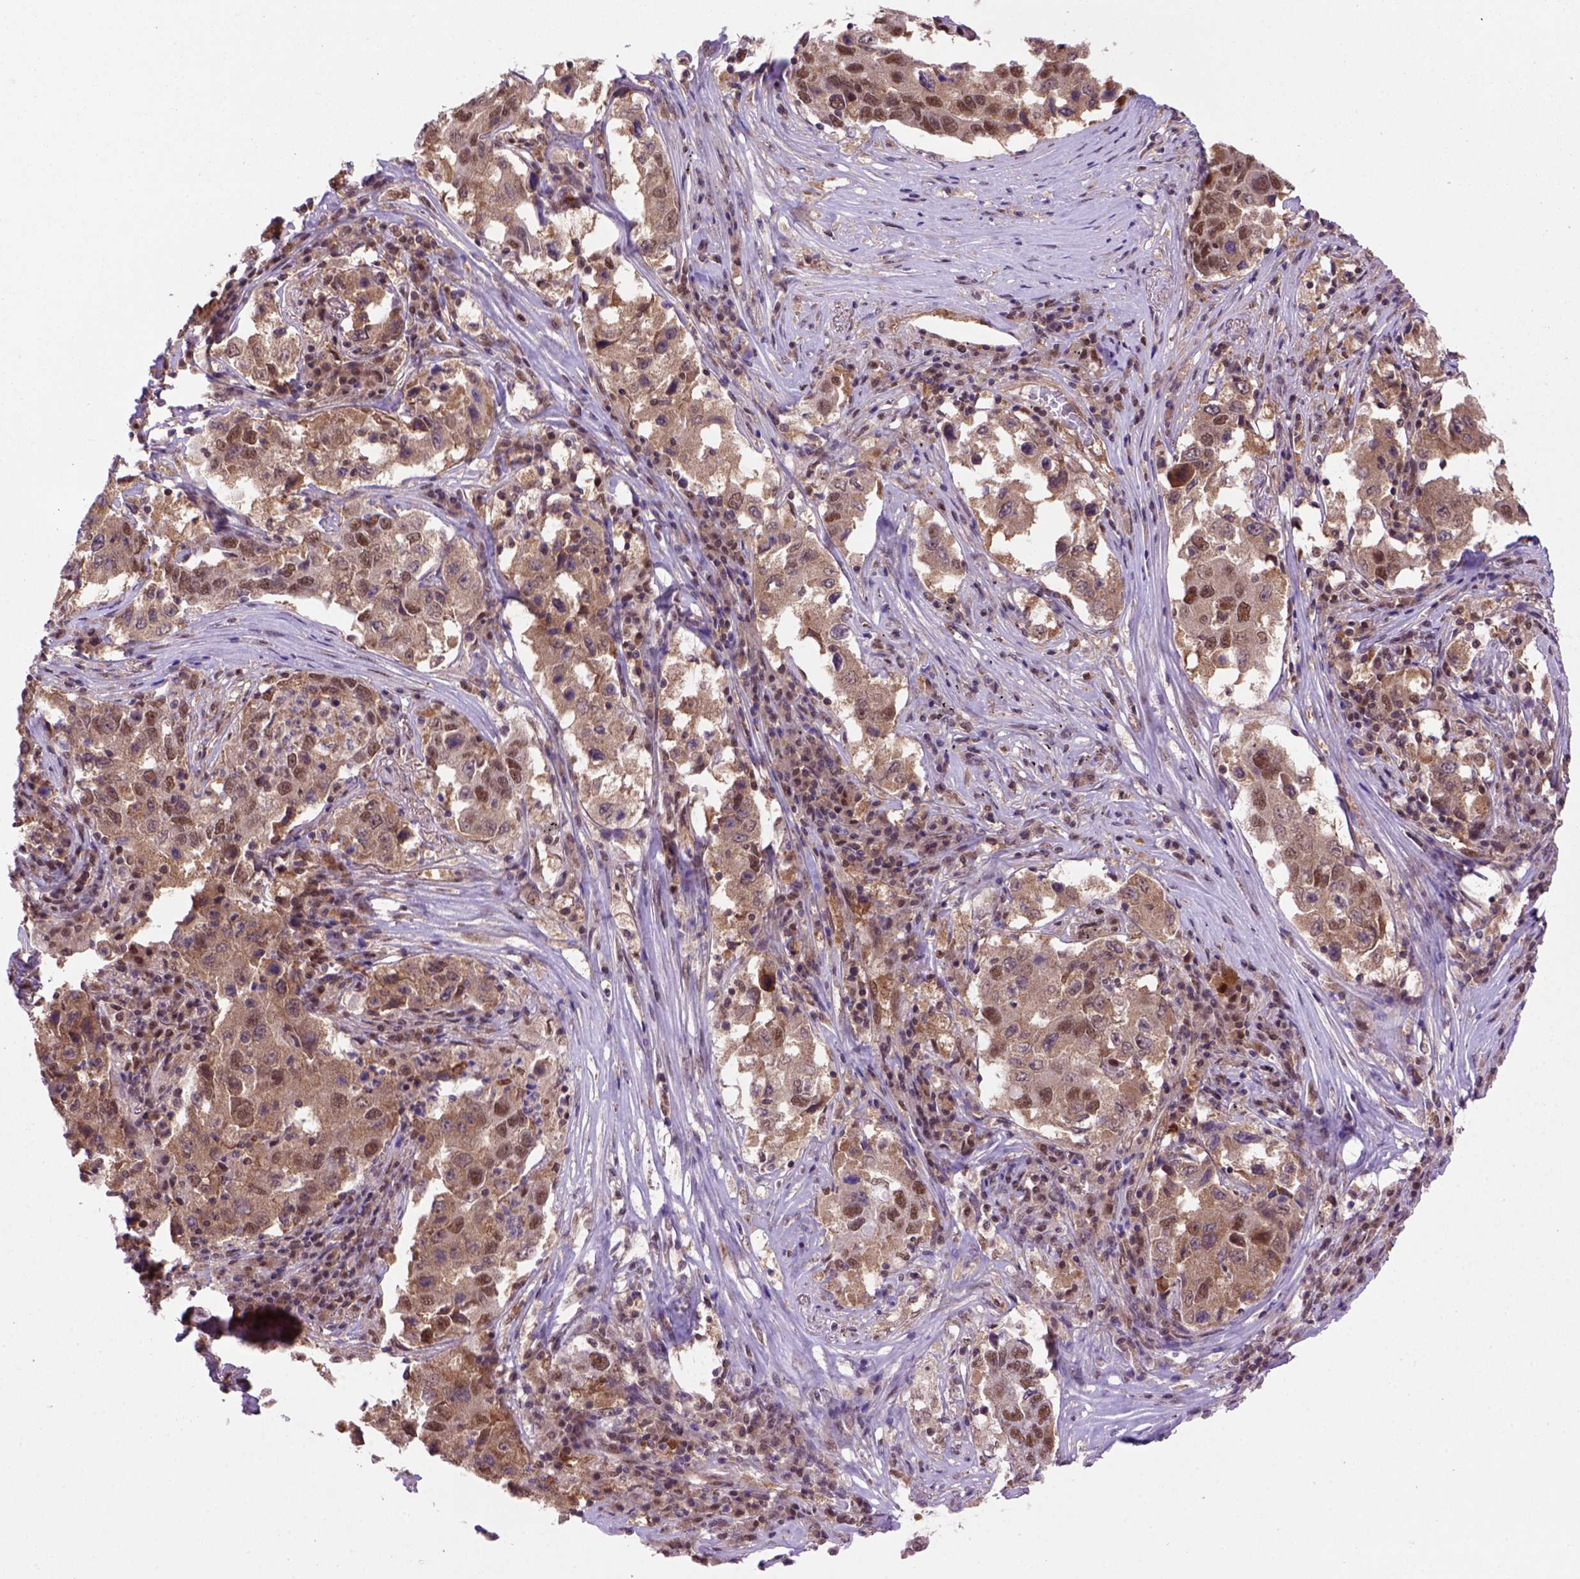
{"staining": {"intensity": "moderate", "quantity": ">75%", "location": "cytoplasmic/membranous,nuclear"}, "tissue": "lung cancer", "cell_type": "Tumor cells", "image_type": "cancer", "snomed": [{"axis": "morphology", "description": "Adenocarcinoma, NOS"}, {"axis": "topography", "description": "Lung"}], "caption": "Immunohistochemical staining of lung cancer demonstrates moderate cytoplasmic/membranous and nuclear protein expression in approximately >75% of tumor cells.", "gene": "PSMC2", "patient": {"sex": "male", "age": 73}}